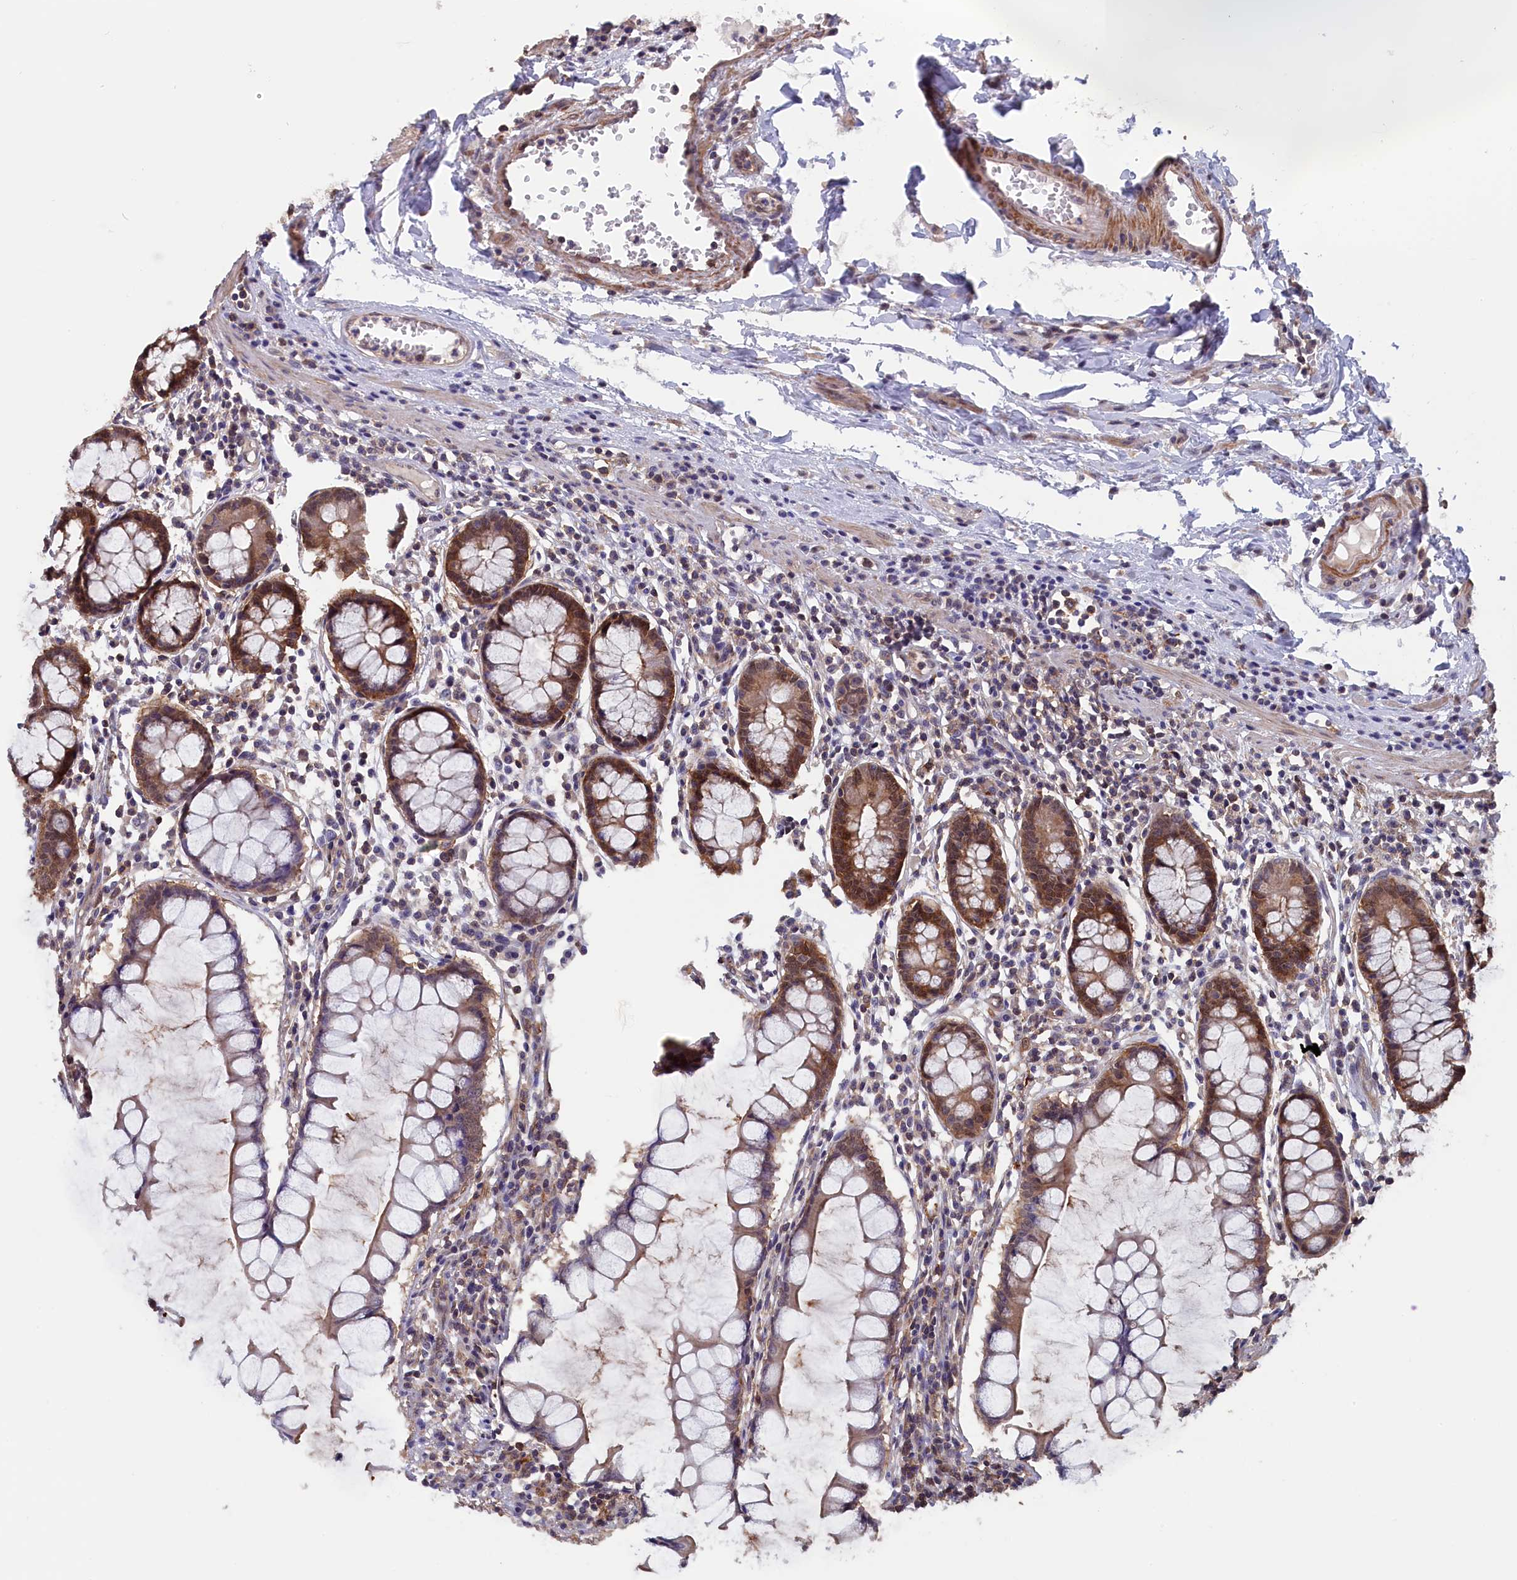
{"staining": {"intensity": "moderate", "quantity": ">75%", "location": "cytoplasmic/membranous"}, "tissue": "colon", "cell_type": "Endothelial cells", "image_type": "normal", "snomed": [{"axis": "morphology", "description": "Normal tissue, NOS"}, {"axis": "morphology", "description": "Adenocarcinoma, NOS"}, {"axis": "topography", "description": "Colon"}], "caption": "About >75% of endothelial cells in benign colon display moderate cytoplasmic/membranous protein staining as visualized by brown immunohistochemical staining.", "gene": "JPT2", "patient": {"sex": "female", "age": 55}}